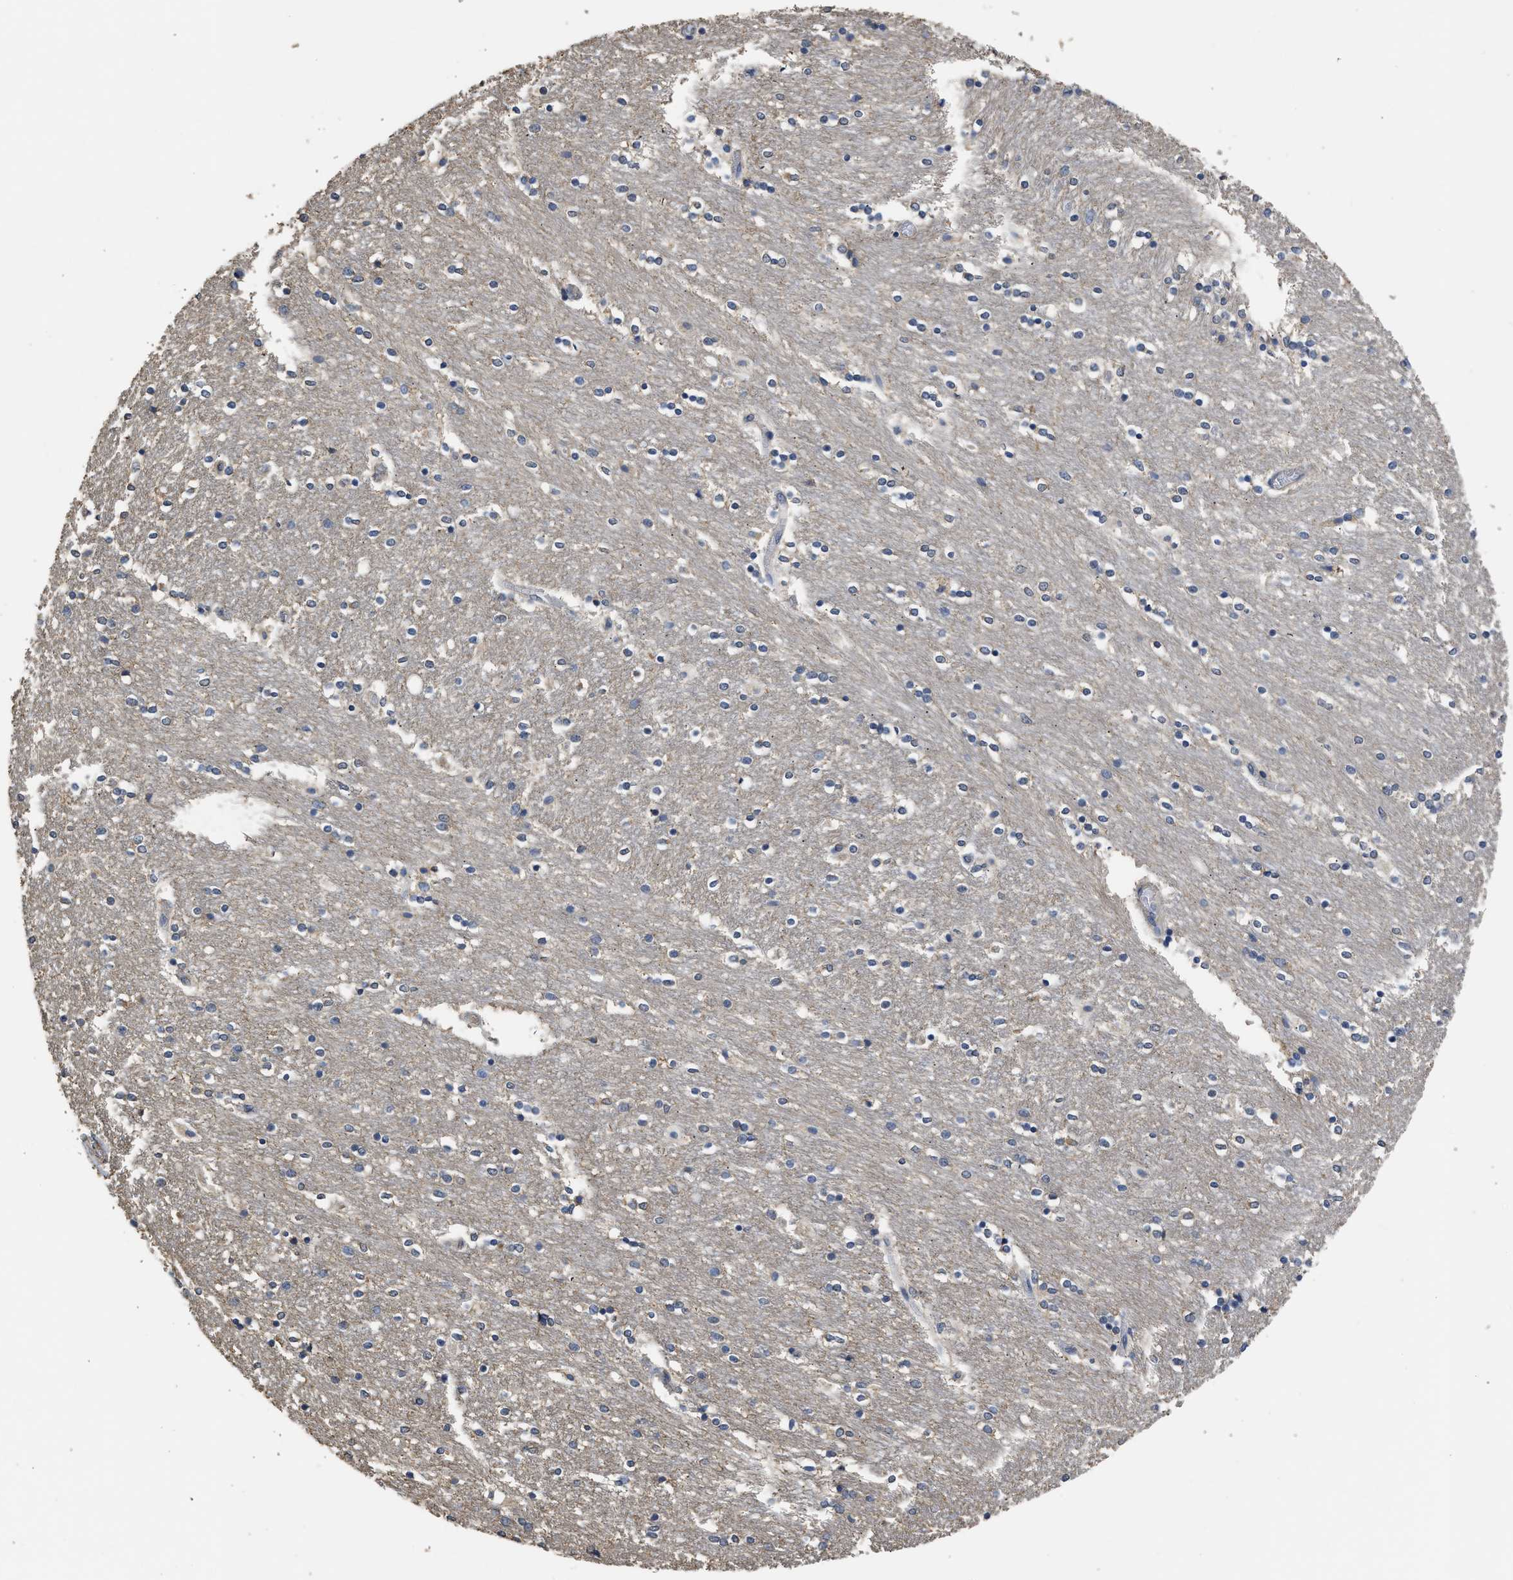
{"staining": {"intensity": "moderate", "quantity": "<25%", "location": "cytoplasmic/membranous"}, "tissue": "caudate", "cell_type": "Glial cells", "image_type": "normal", "snomed": [{"axis": "morphology", "description": "Normal tissue, NOS"}, {"axis": "topography", "description": "Lateral ventricle wall"}], "caption": "A brown stain labels moderate cytoplasmic/membranous positivity of a protein in glial cells of normal human caudate. Nuclei are stained in blue.", "gene": "SPINT2", "patient": {"sex": "female", "age": 54}}